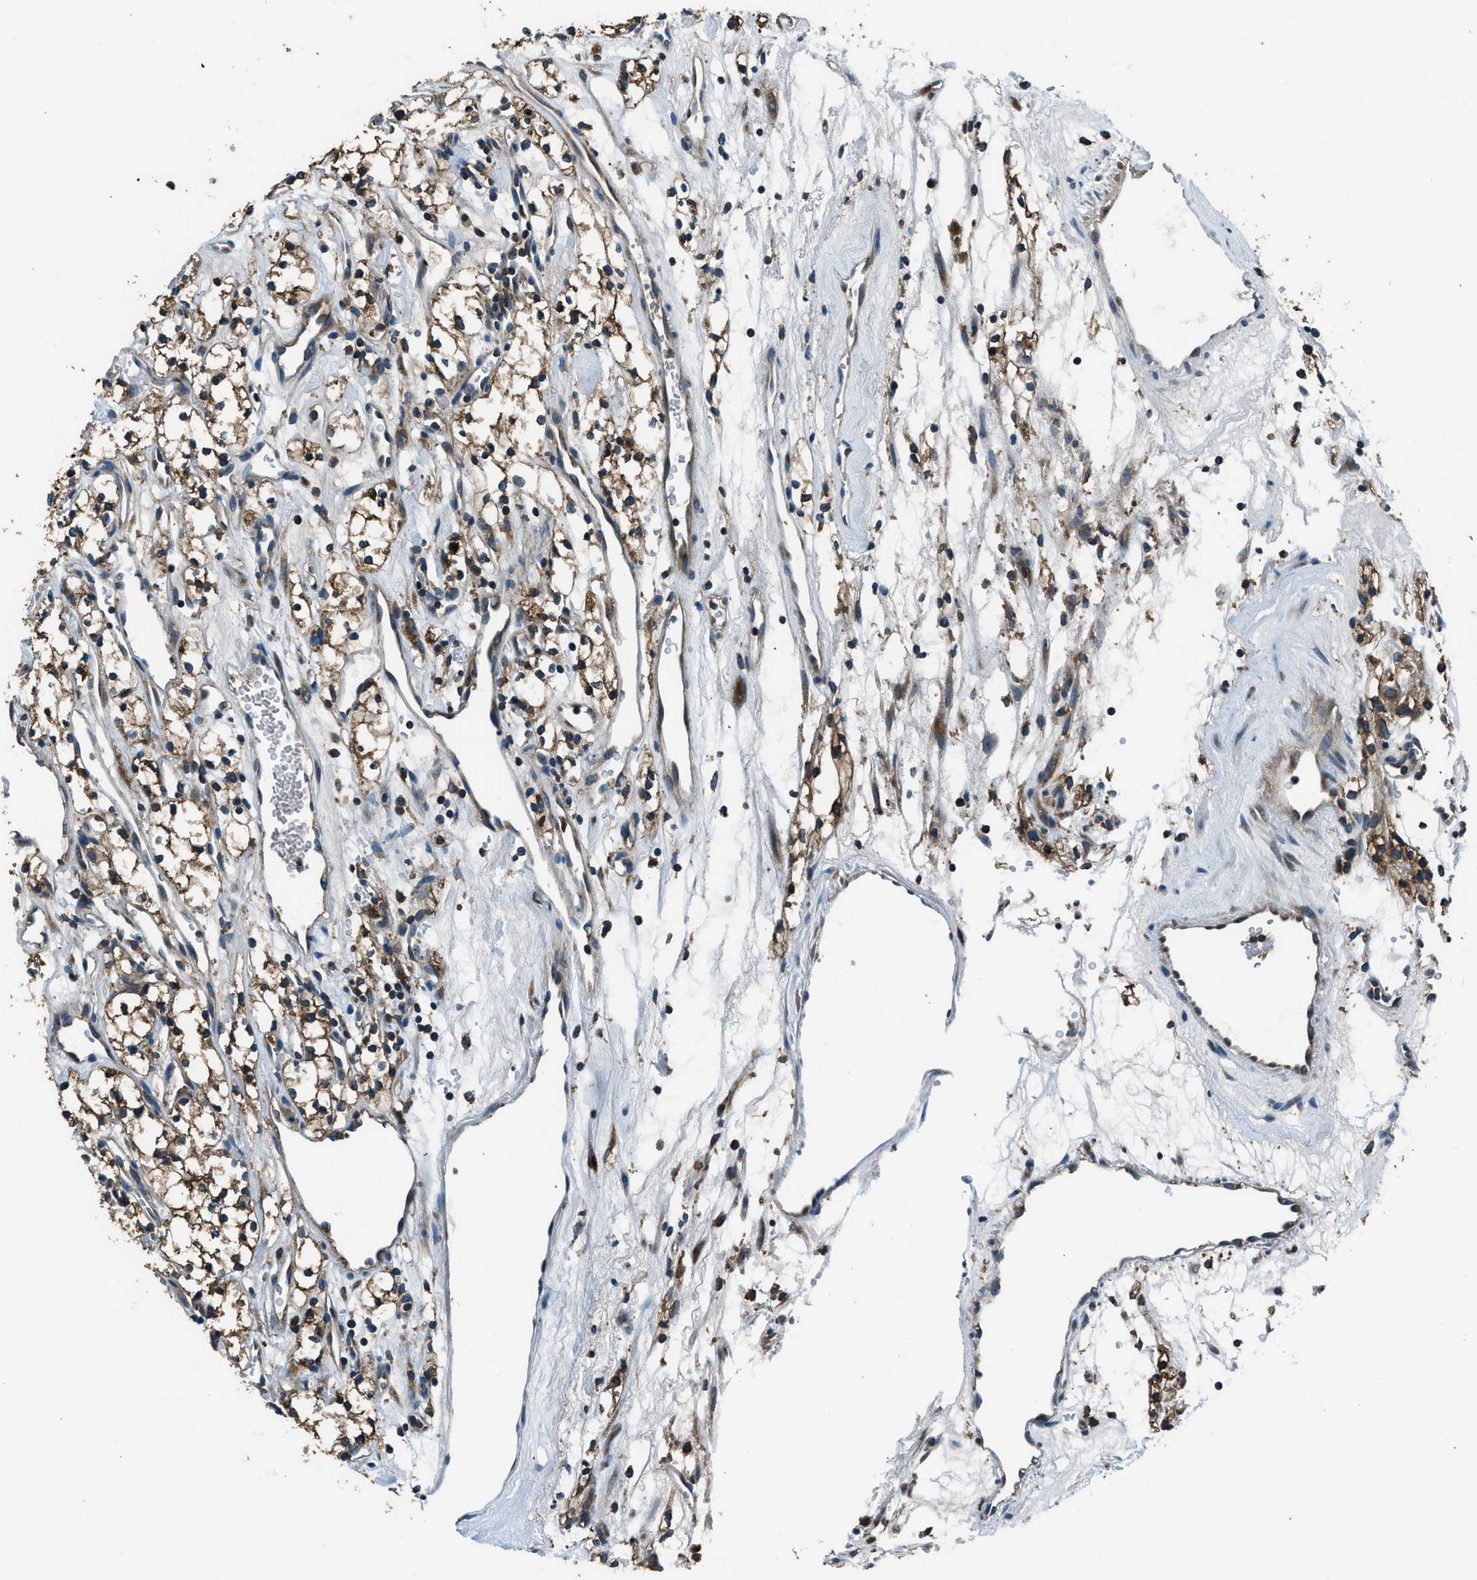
{"staining": {"intensity": "strong", "quantity": ">75%", "location": "cytoplasmic/membranous"}, "tissue": "renal cancer", "cell_type": "Tumor cells", "image_type": "cancer", "snomed": [{"axis": "morphology", "description": "Adenocarcinoma, NOS"}, {"axis": "topography", "description": "Kidney"}], "caption": "The histopathology image exhibits a brown stain indicating the presence of a protein in the cytoplasmic/membranous of tumor cells in renal cancer (adenocarcinoma). The staining was performed using DAB, with brown indicating positive protein expression. Nuclei are stained blue with hematoxylin.", "gene": "ARFGAP2", "patient": {"sex": "male", "age": 59}}